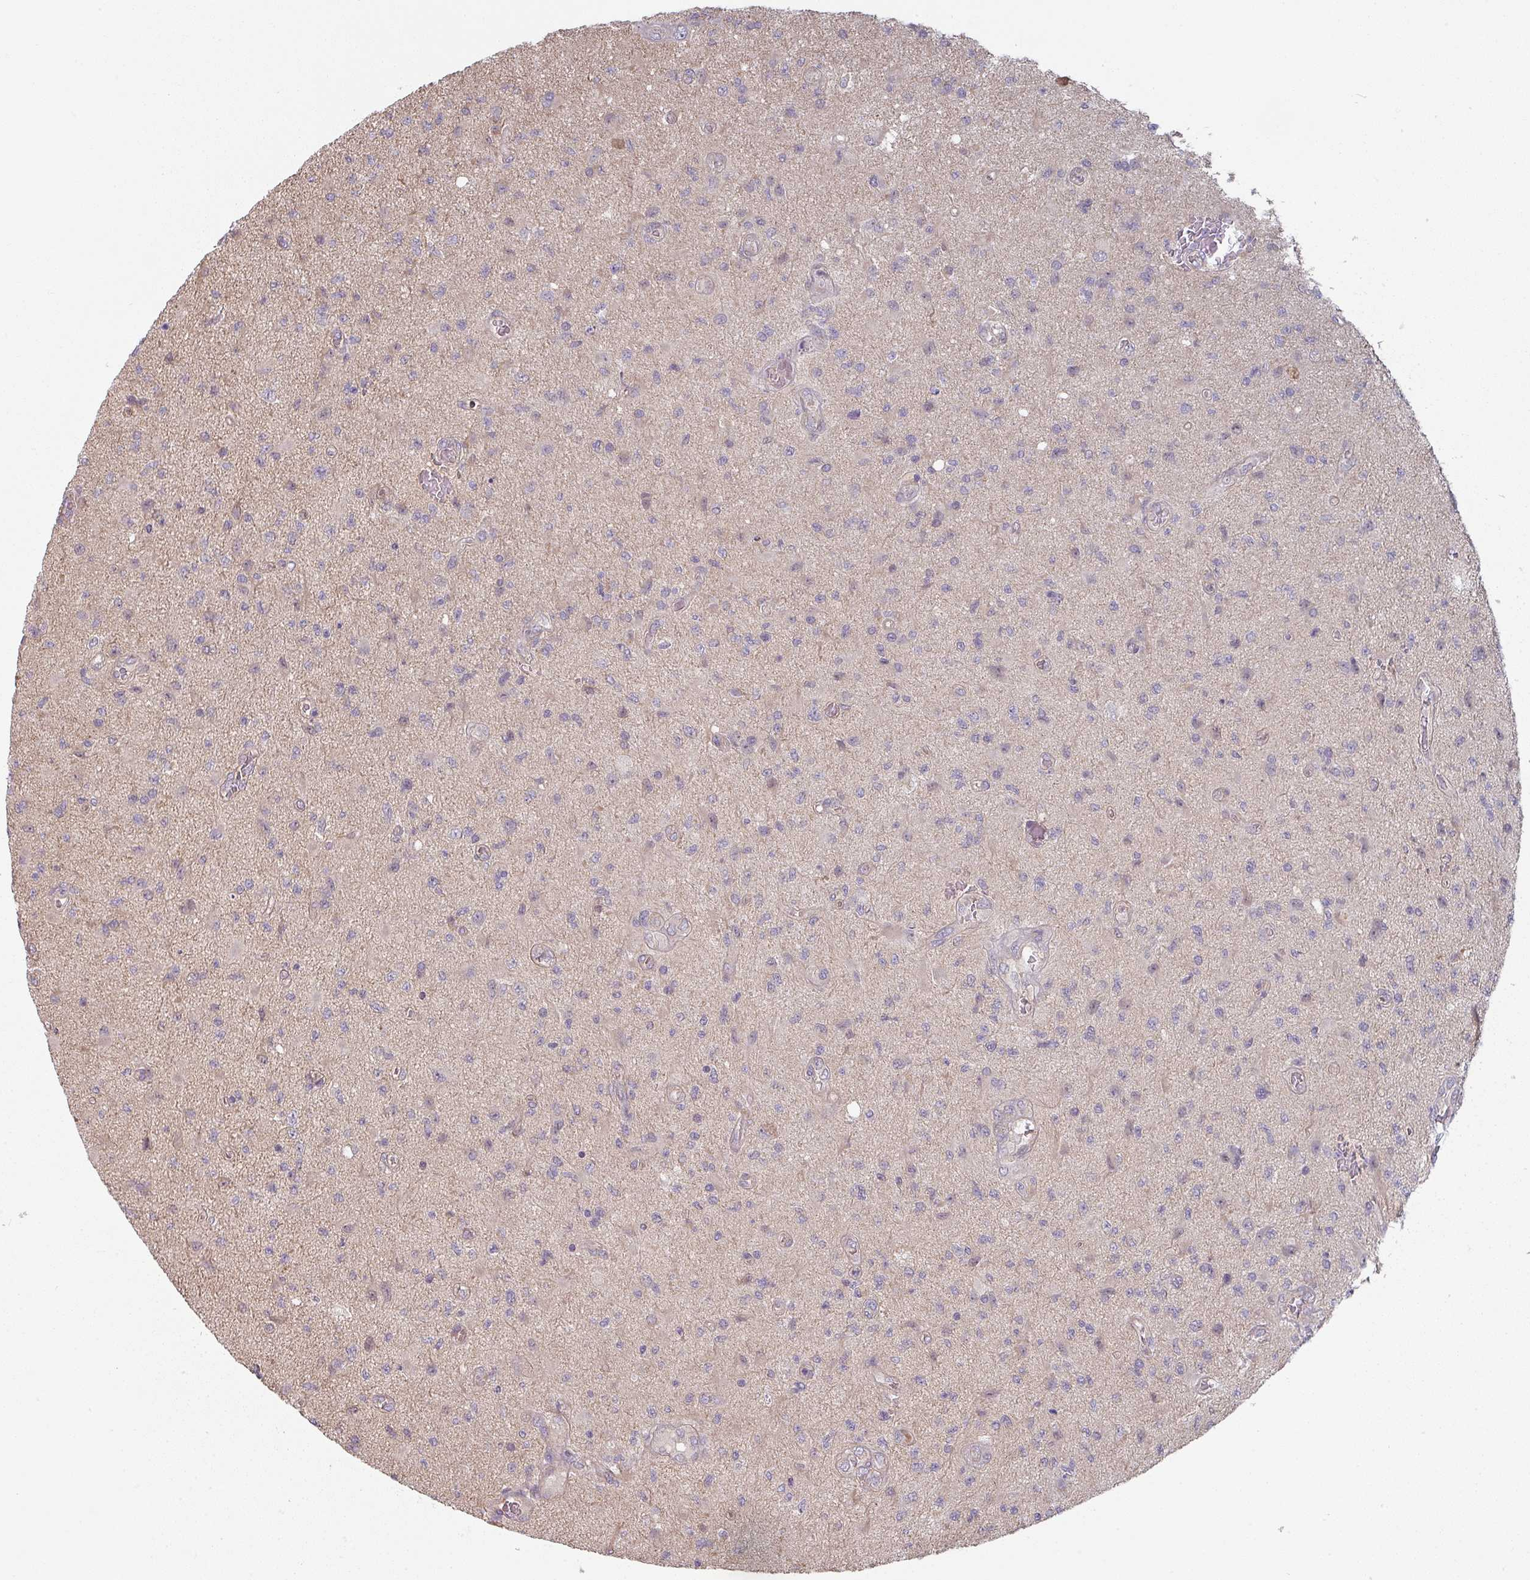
{"staining": {"intensity": "negative", "quantity": "none", "location": "none"}, "tissue": "glioma", "cell_type": "Tumor cells", "image_type": "cancer", "snomed": [{"axis": "morphology", "description": "Glioma, malignant, High grade"}, {"axis": "topography", "description": "Brain"}], "caption": "There is no significant expression in tumor cells of malignant glioma (high-grade).", "gene": "PLEKHJ1", "patient": {"sex": "male", "age": 67}}